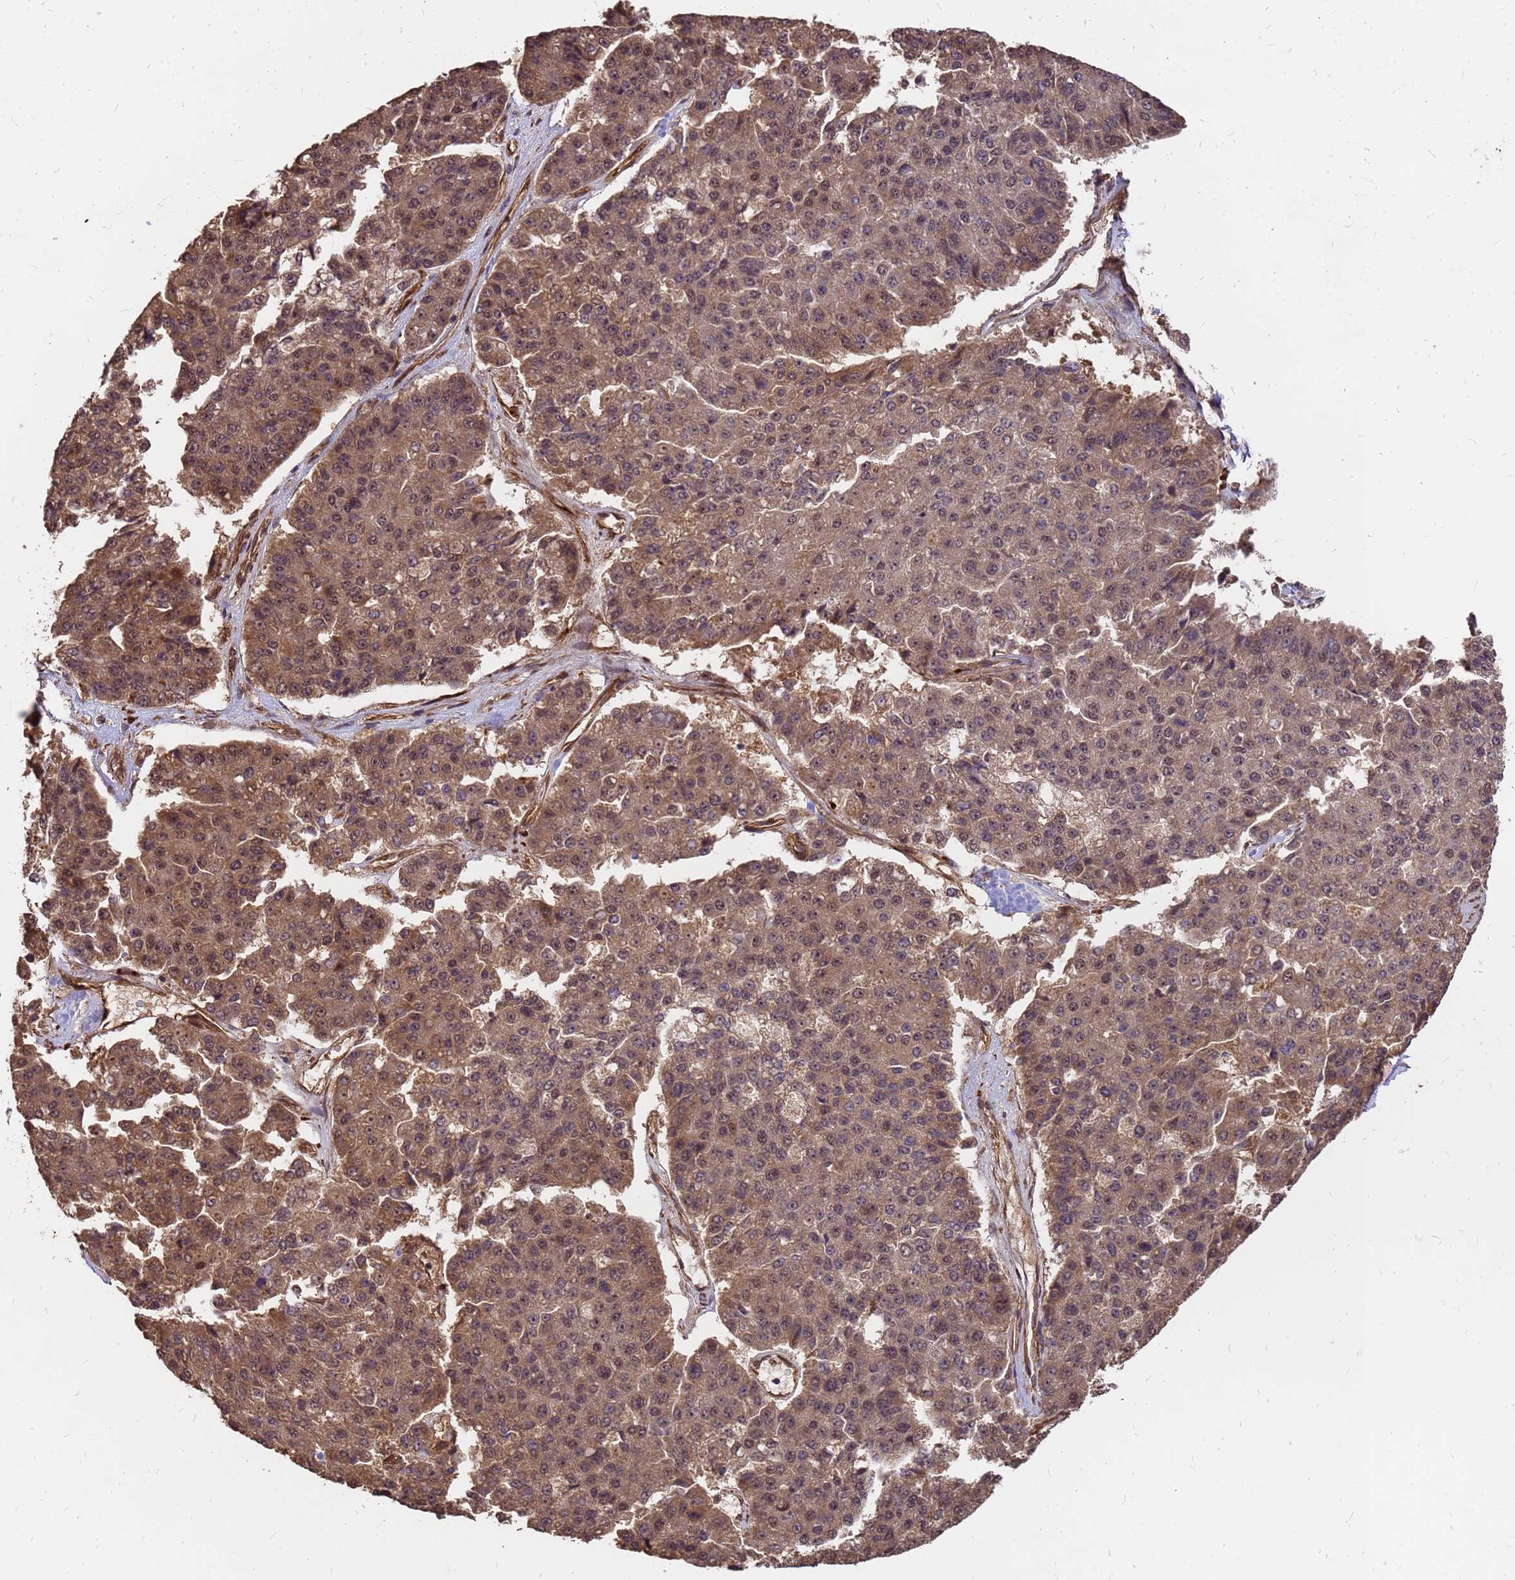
{"staining": {"intensity": "moderate", "quantity": ">75%", "location": "cytoplasmic/membranous,nuclear"}, "tissue": "pancreatic cancer", "cell_type": "Tumor cells", "image_type": "cancer", "snomed": [{"axis": "morphology", "description": "Adenocarcinoma, NOS"}, {"axis": "topography", "description": "Pancreas"}], "caption": "This image demonstrates pancreatic cancer stained with IHC to label a protein in brown. The cytoplasmic/membranous and nuclear of tumor cells show moderate positivity for the protein. Nuclei are counter-stained blue.", "gene": "GPATCH8", "patient": {"sex": "male", "age": 50}}